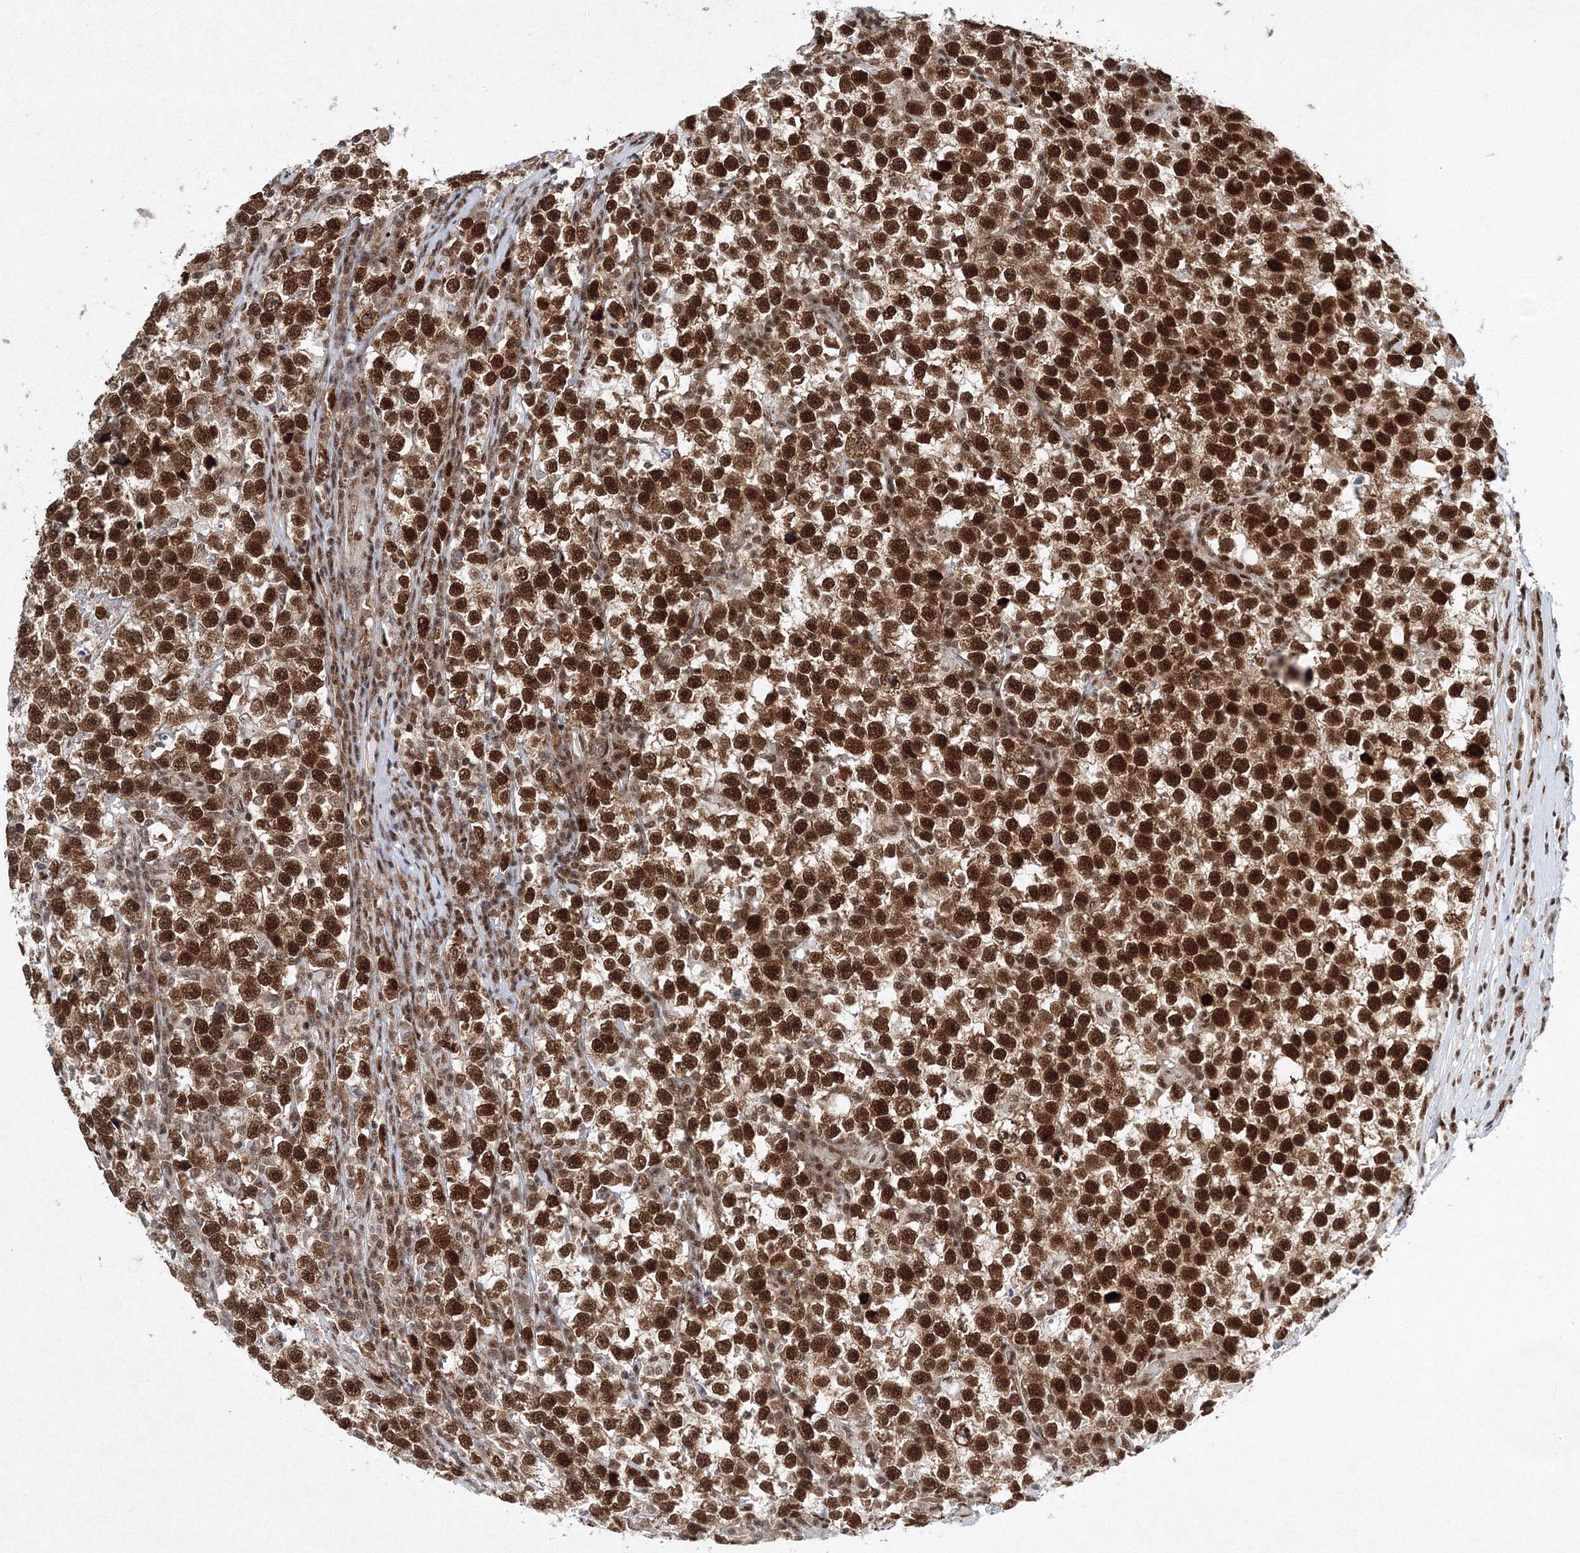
{"staining": {"intensity": "strong", "quantity": ">75%", "location": "nuclear"}, "tissue": "testis cancer", "cell_type": "Tumor cells", "image_type": "cancer", "snomed": [{"axis": "morphology", "description": "Normal tissue, NOS"}, {"axis": "morphology", "description": "Seminoma, NOS"}, {"axis": "topography", "description": "Testis"}], "caption": "IHC staining of testis seminoma, which demonstrates high levels of strong nuclear staining in about >75% of tumor cells indicating strong nuclear protein expression. The staining was performed using DAB (brown) for protein detection and nuclei were counterstained in hematoxylin (blue).", "gene": "SNRPC", "patient": {"sex": "male", "age": 43}}